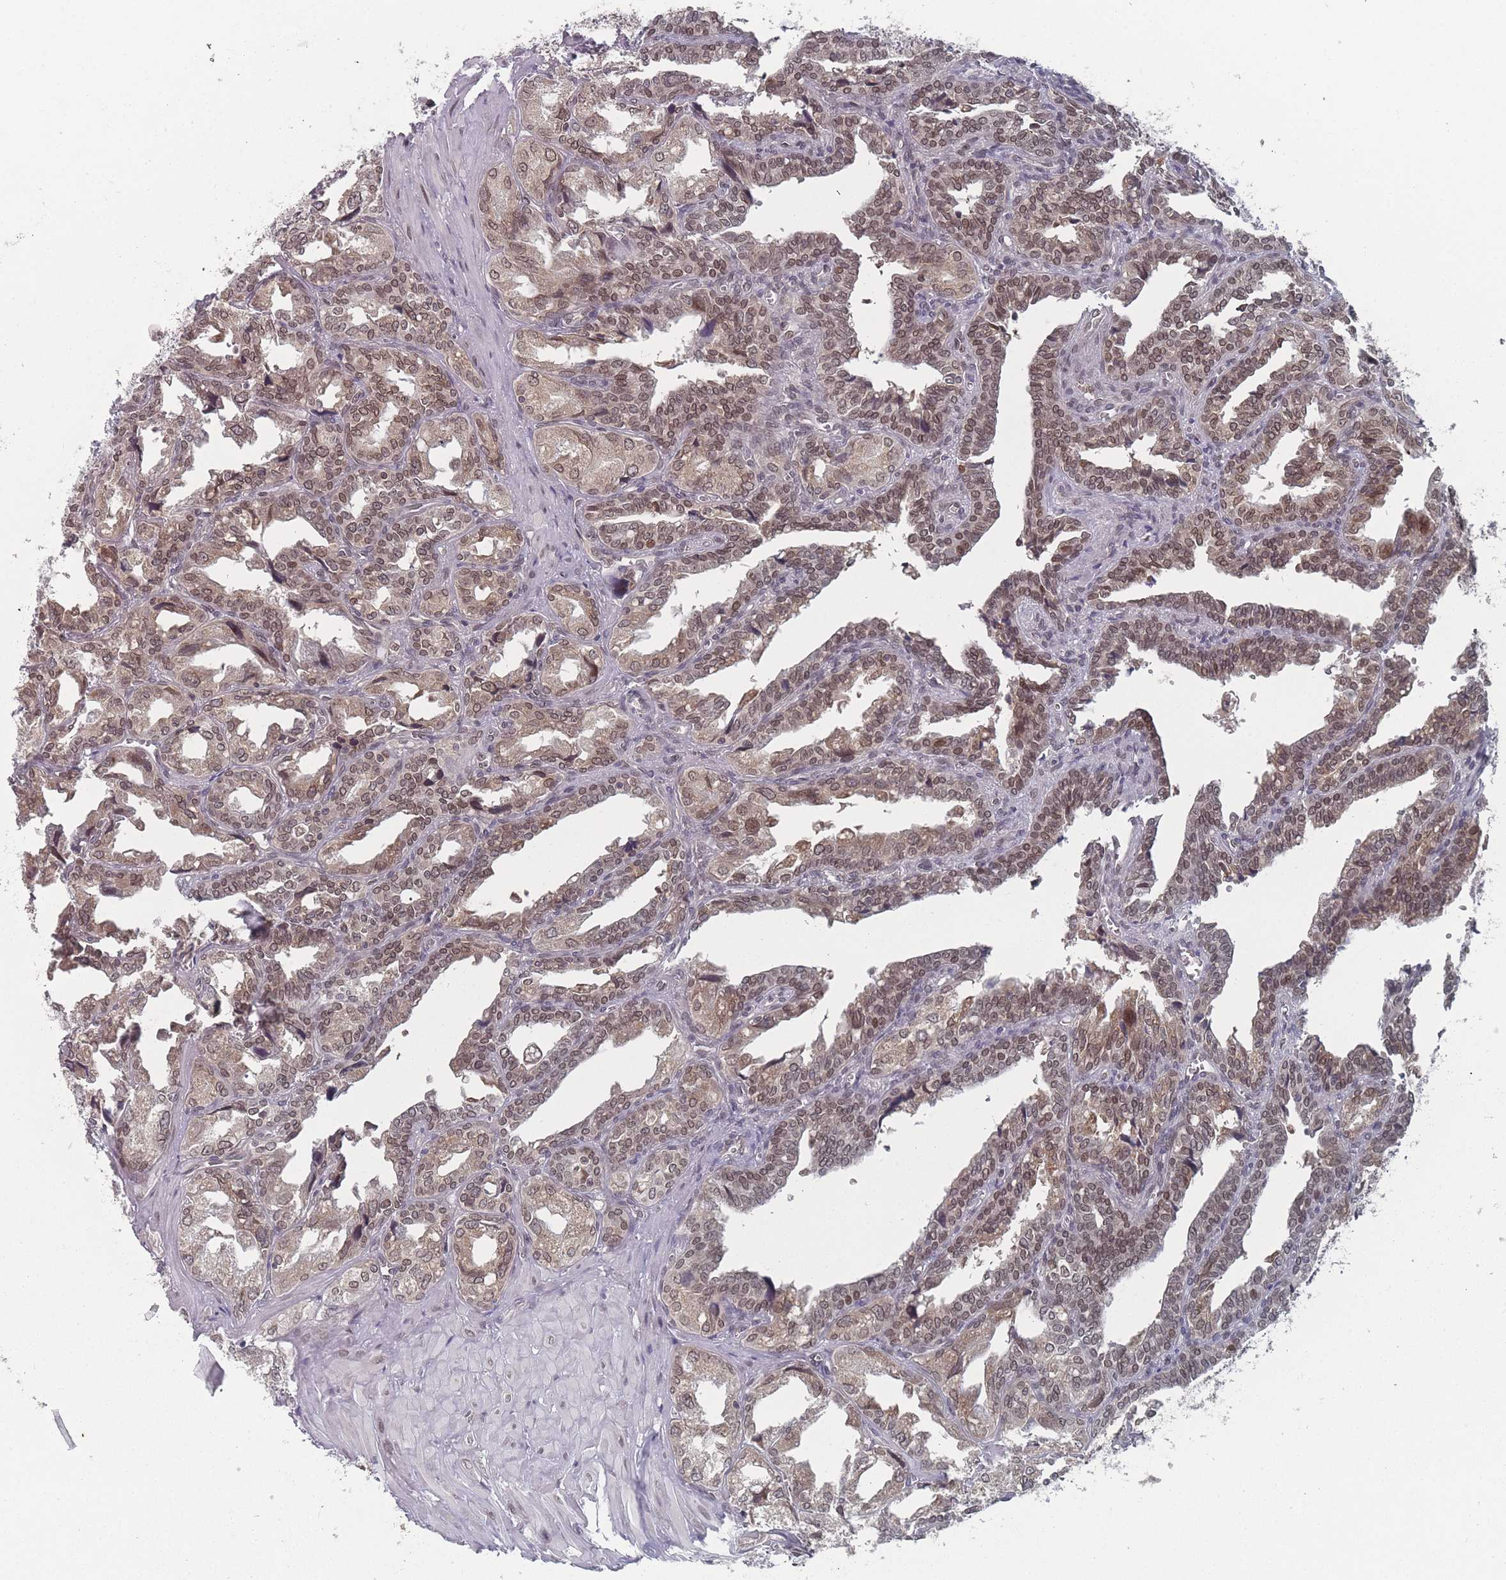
{"staining": {"intensity": "moderate", "quantity": "25%-75%", "location": "cytoplasmic/membranous,nuclear"}, "tissue": "seminal vesicle", "cell_type": "Glandular cells", "image_type": "normal", "snomed": [{"axis": "morphology", "description": "Normal tissue, NOS"}, {"axis": "topography", "description": "Seminal veicle"}], "caption": "Immunohistochemical staining of benign seminal vesicle exhibits 25%-75% levels of moderate cytoplasmic/membranous,nuclear protein expression in about 25%-75% of glandular cells. (brown staining indicates protein expression, while blue staining denotes nuclei).", "gene": "TBC1D25", "patient": {"sex": "male", "age": 67}}